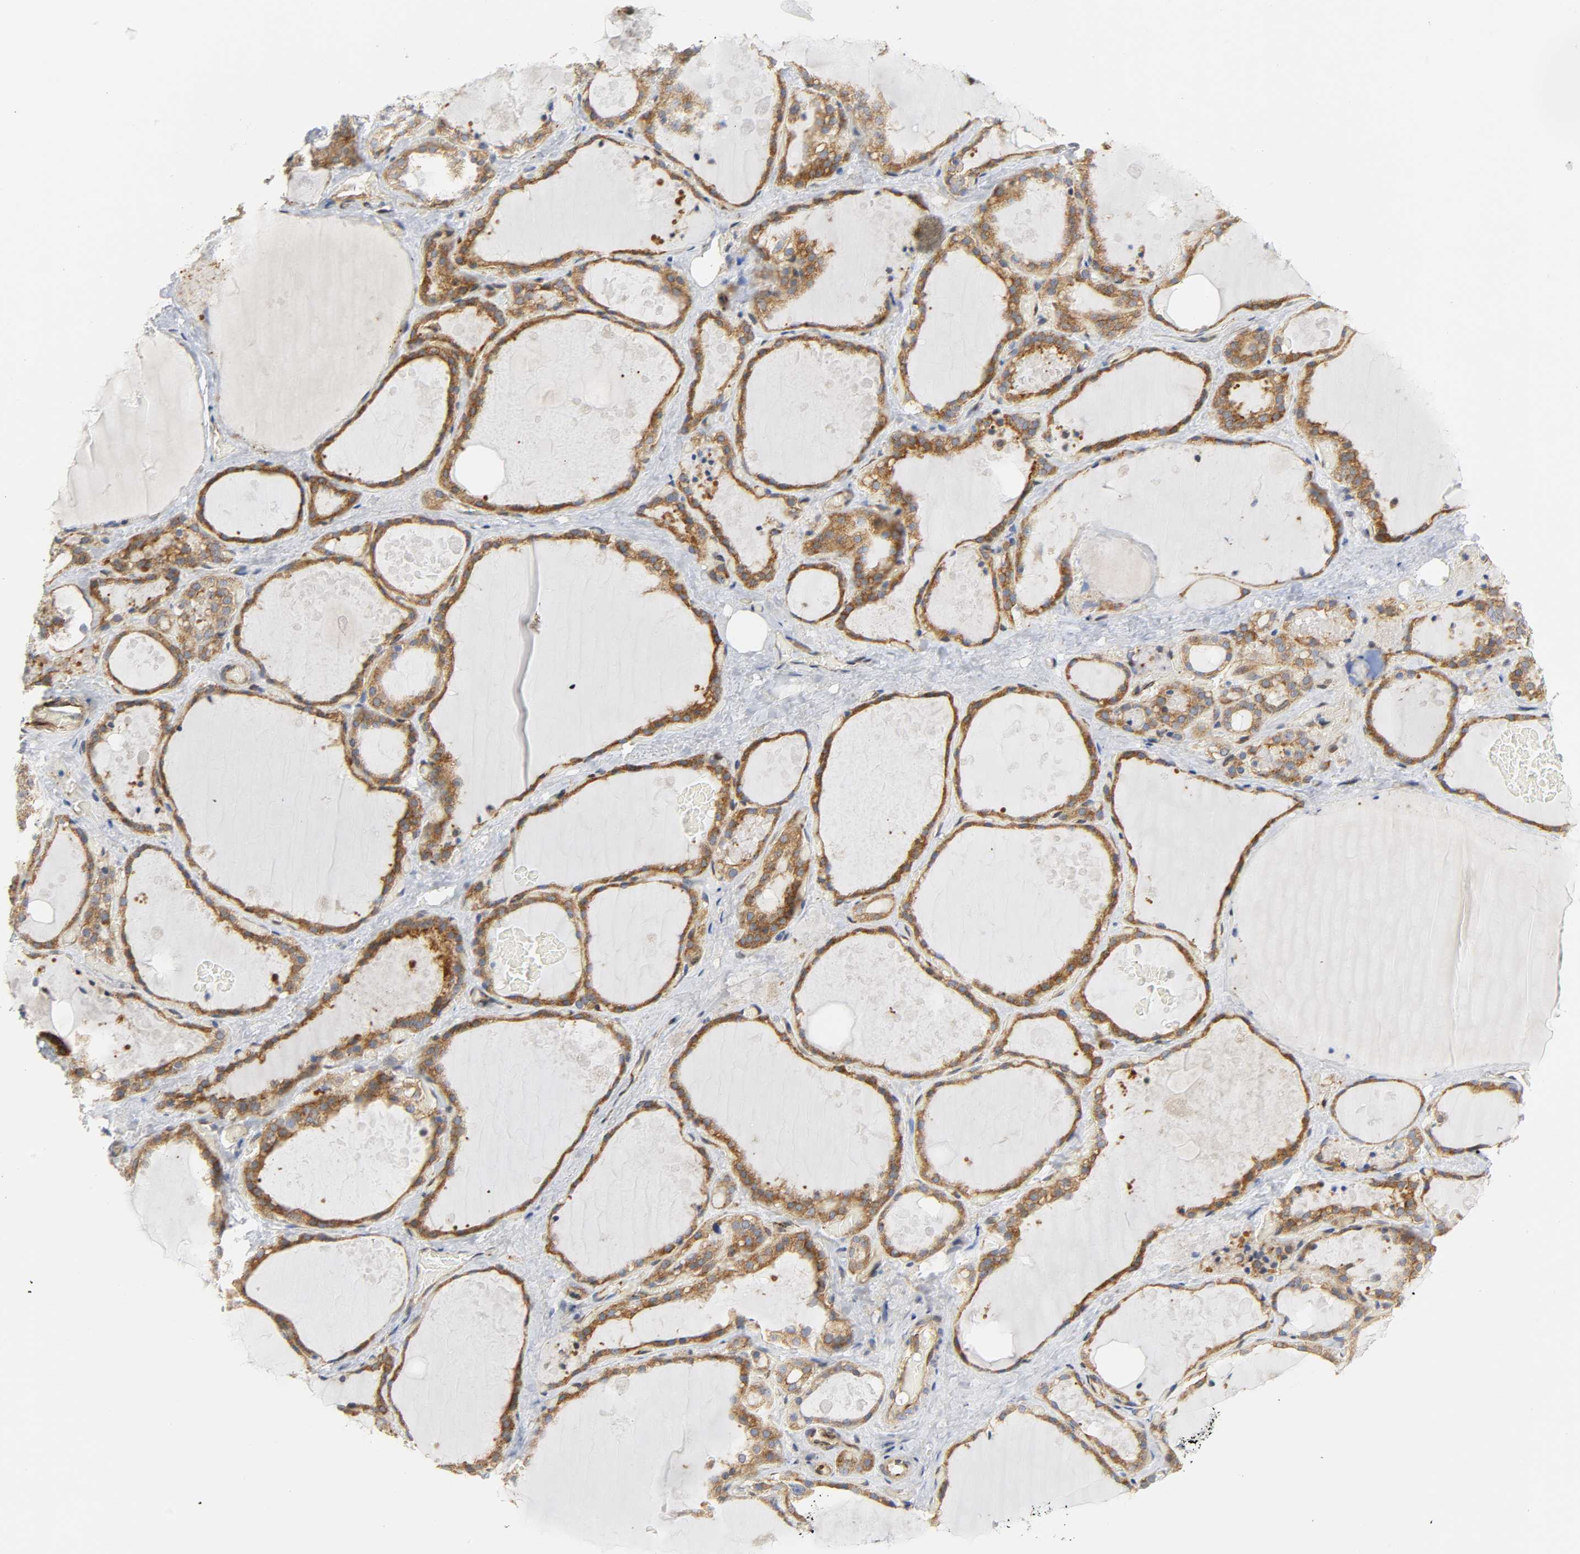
{"staining": {"intensity": "strong", "quantity": ">75%", "location": "cytoplasmic/membranous"}, "tissue": "thyroid gland", "cell_type": "Glandular cells", "image_type": "normal", "snomed": [{"axis": "morphology", "description": "Normal tissue, NOS"}, {"axis": "topography", "description": "Thyroid gland"}], "caption": "Strong cytoplasmic/membranous protein positivity is seen in approximately >75% of glandular cells in thyroid gland. The protein is stained brown, and the nuclei are stained in blue (DAB IHC with brightfield microscopy, high magnification).", "gene": "DOCK1", "patient": {"sex": "male", "age": 61}}